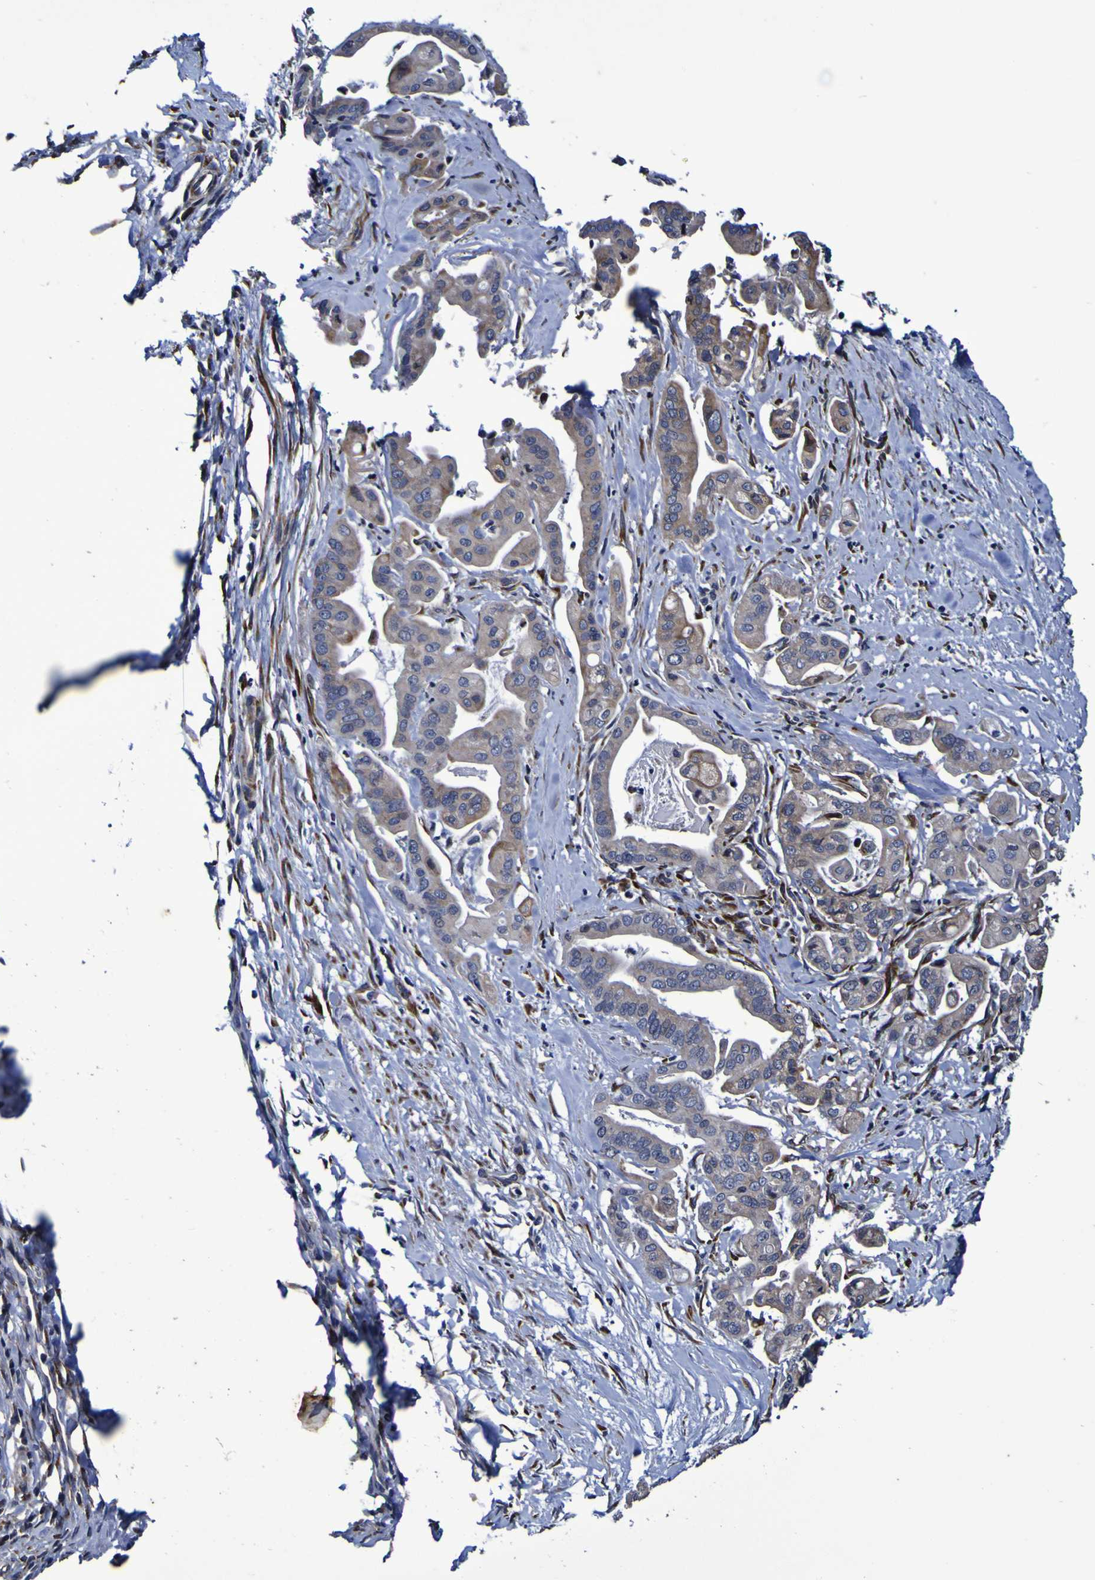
{"staining": {"intensity": "weak", "quantity": ">75%", "location": "cytoplasmic/membranous"}, "tissue": "pancreatic cancer", "cell_type": "Tumor cells", "image_type": "cancer", "snomed": [{"axis": "morphology", "description": "Adenocarcinoma, NOS"}, {"axis": "topography", "description": "Pancreas"}], "caption": "Pancreatic cancer (adenocarcinoma) tissue demonstrates weak cytoplasmic/membranous staining in approximately >75% of tumor cells", "gene": "P3H1", "patient": {"sex": "female", "age": 75}}